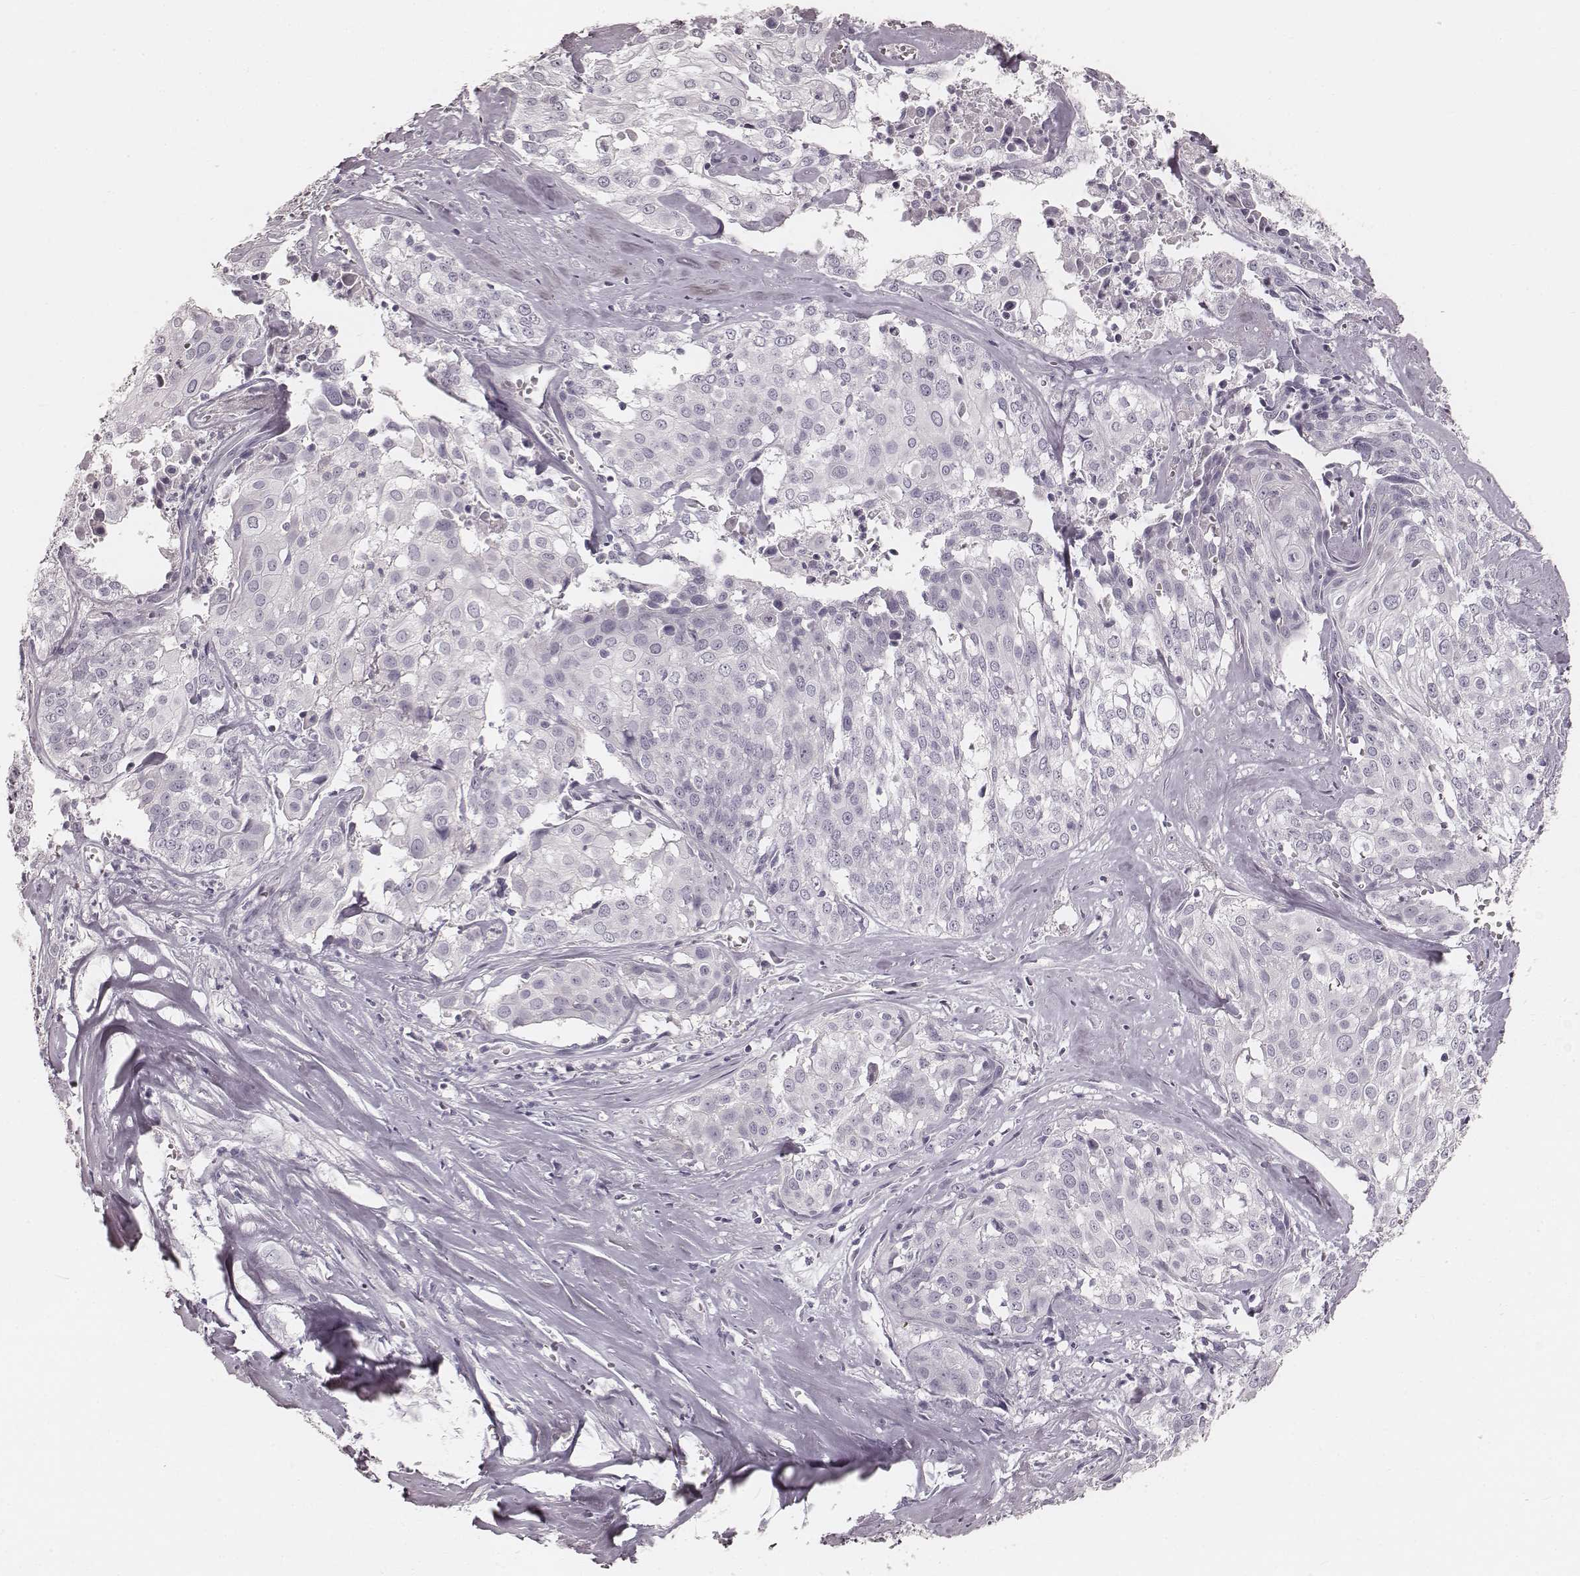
{"staining": {"intensity": "negative", "quantity": "none", "location": "none"}, "tissue": "cervical cancer", "cell_type": "Tumor cells", "image_type": "cancer", "snomed": [{"axis": "morphology", "description": "Squamous cell carcinoma, NOS"}, {"axis": "topography", "description": "Cervix"}], "caption": "Tumor cells show no significant protein staining in cervical cancer (squamous cell carcinoma).", "gene": "KRT26", "patient": {"sex": "female", "age": 39}}